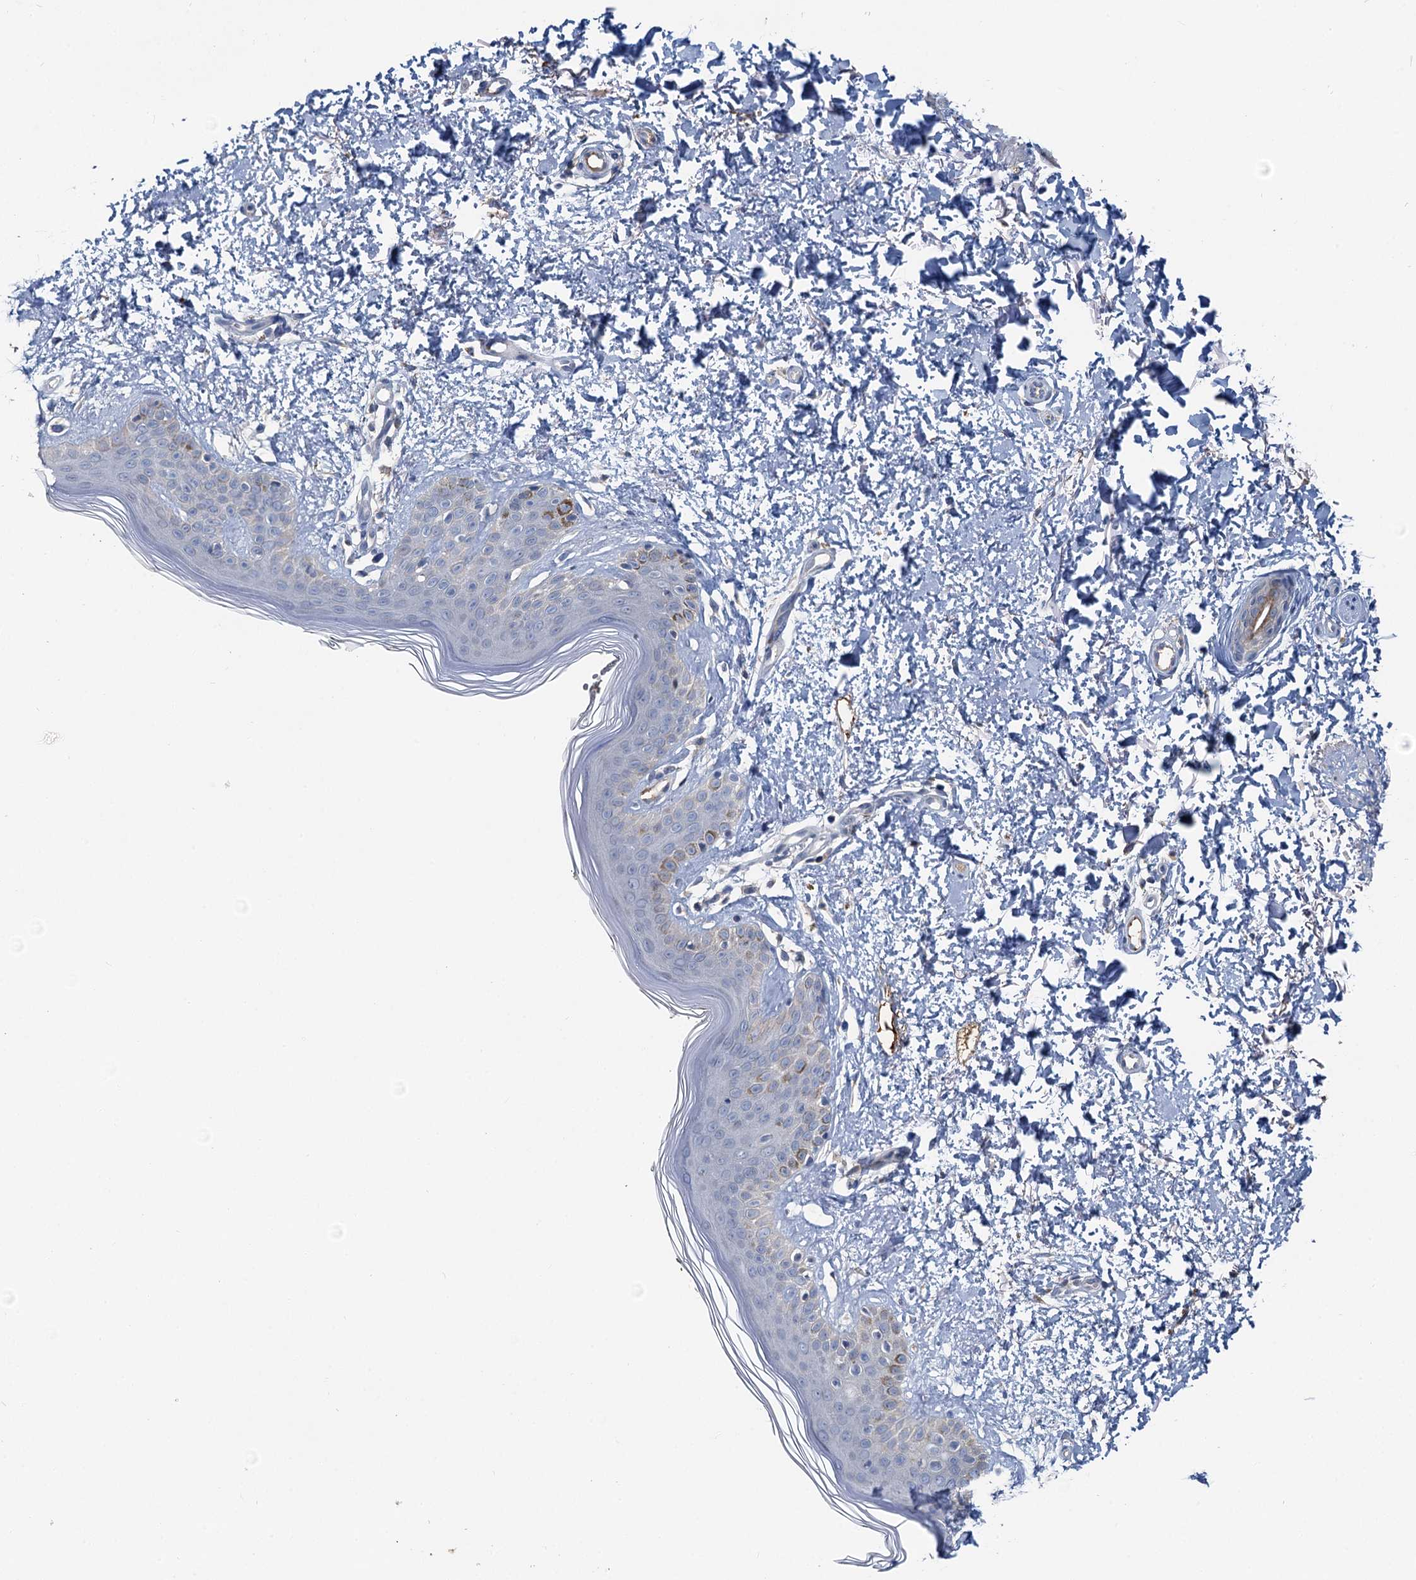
{"staining": {"intensity": "negative", "quantity": "none", "location": "none"}, "tissue": "skin", "cell_type": "Fibroblasts", "image_type": "normal", "snomed": [{"axis": "morphology", "description": "Normal tissue, NOS"}, {"axis": "topography", "description": "Skin"}], "caption": "Micrograph shows no protein expression in fibroblasts of normal skin.", "gene": "SPINK9", "patient": {"sex": "female", "age": 64}}